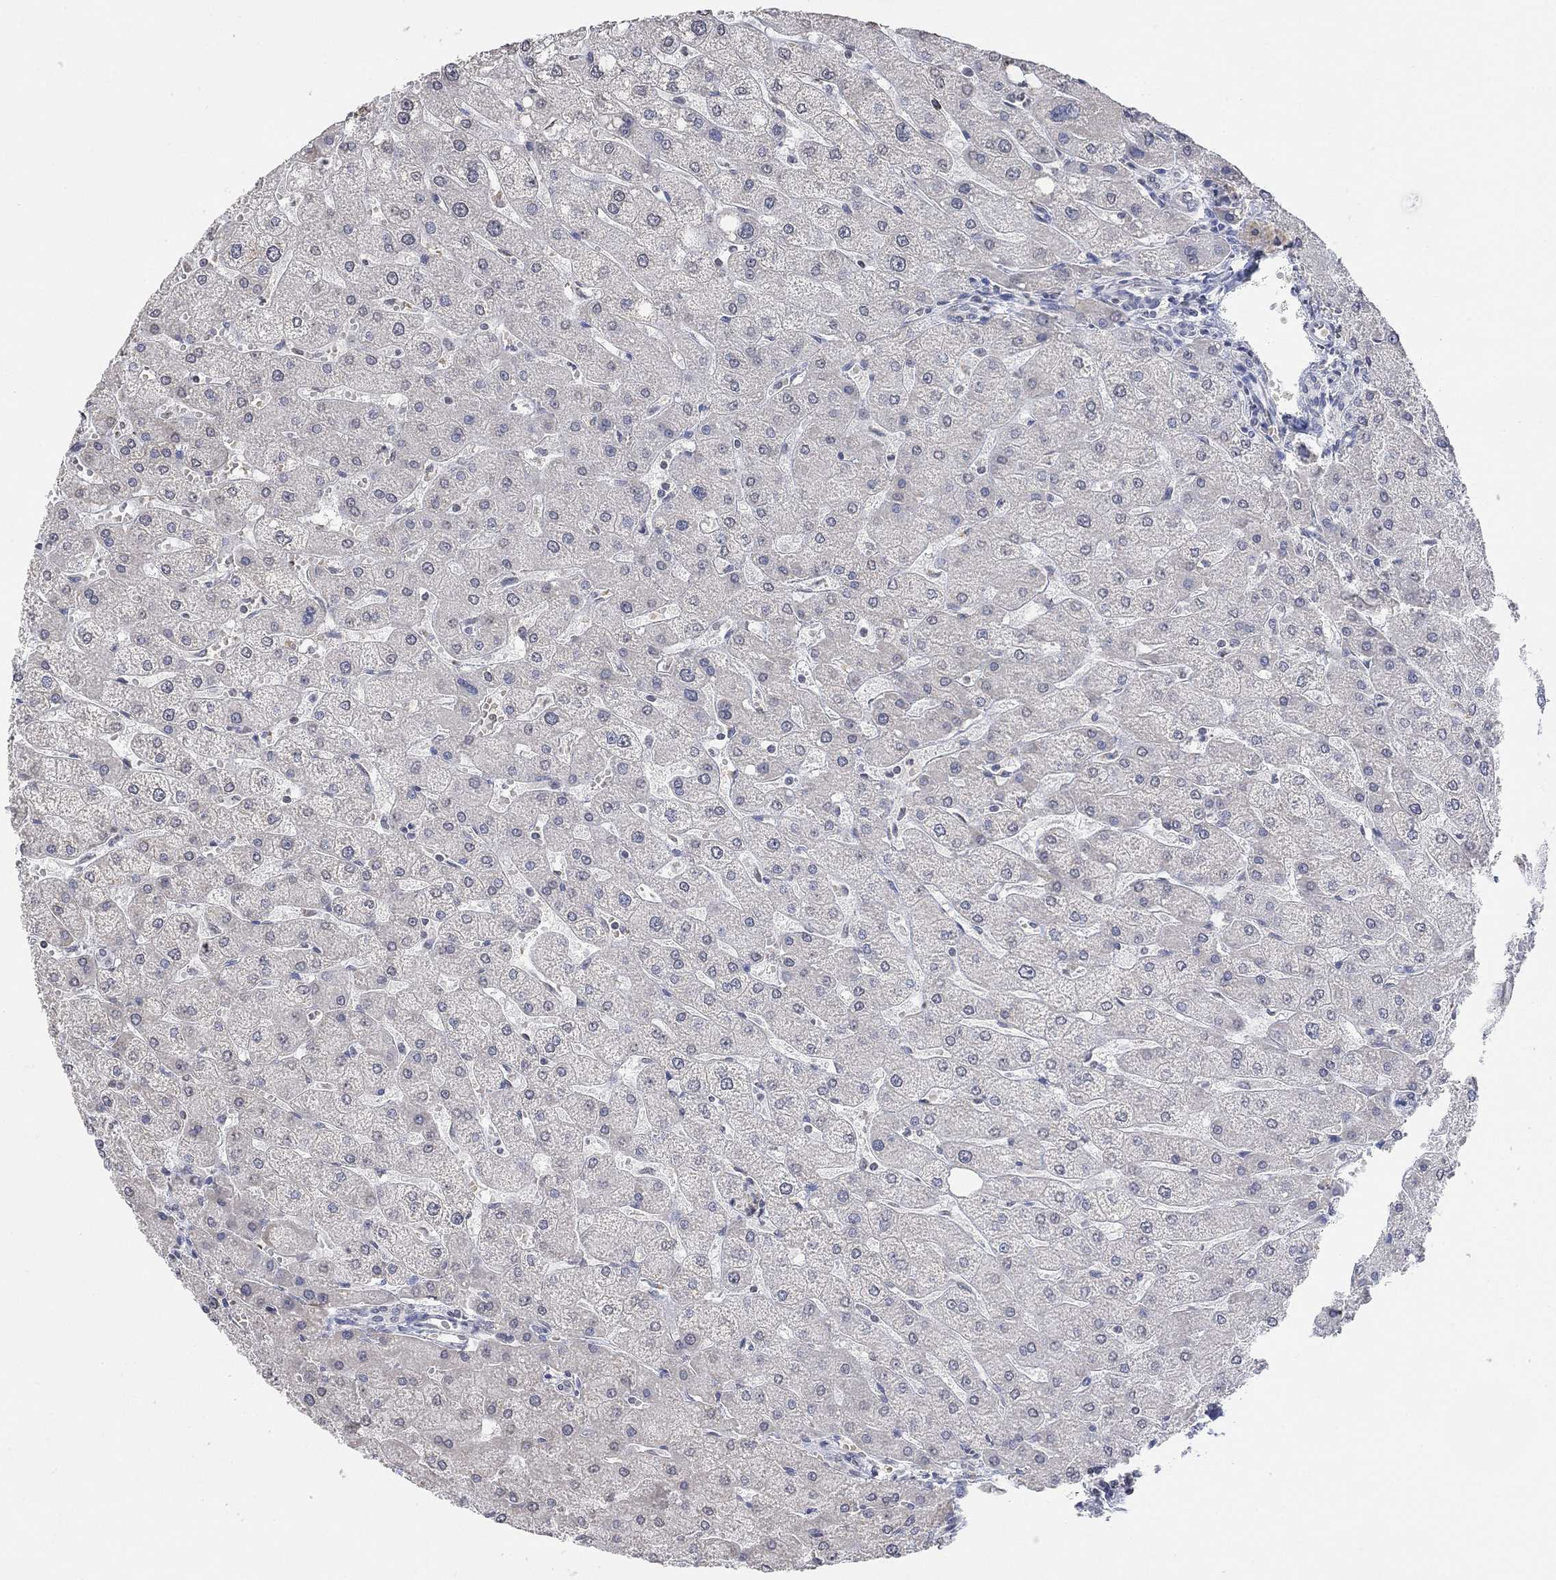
{"staining": {"intensity": "negative", "quantity": "none", "location": "none"}, "tissue": "liver", "cell_type": "Cholangiocytes", "image_type": "normal", "snomed": [{"axis": "morphology", "description": "Normal tissue, NOS"}, {"axis": "topography", "description": "Liver"}], "caption": "DAB immunohistochemical staining of benign liver reveals no significant staining in cholangiocytes.", "gene": "TMEM255A", "patient": {"sex": "male", "age": 67}}